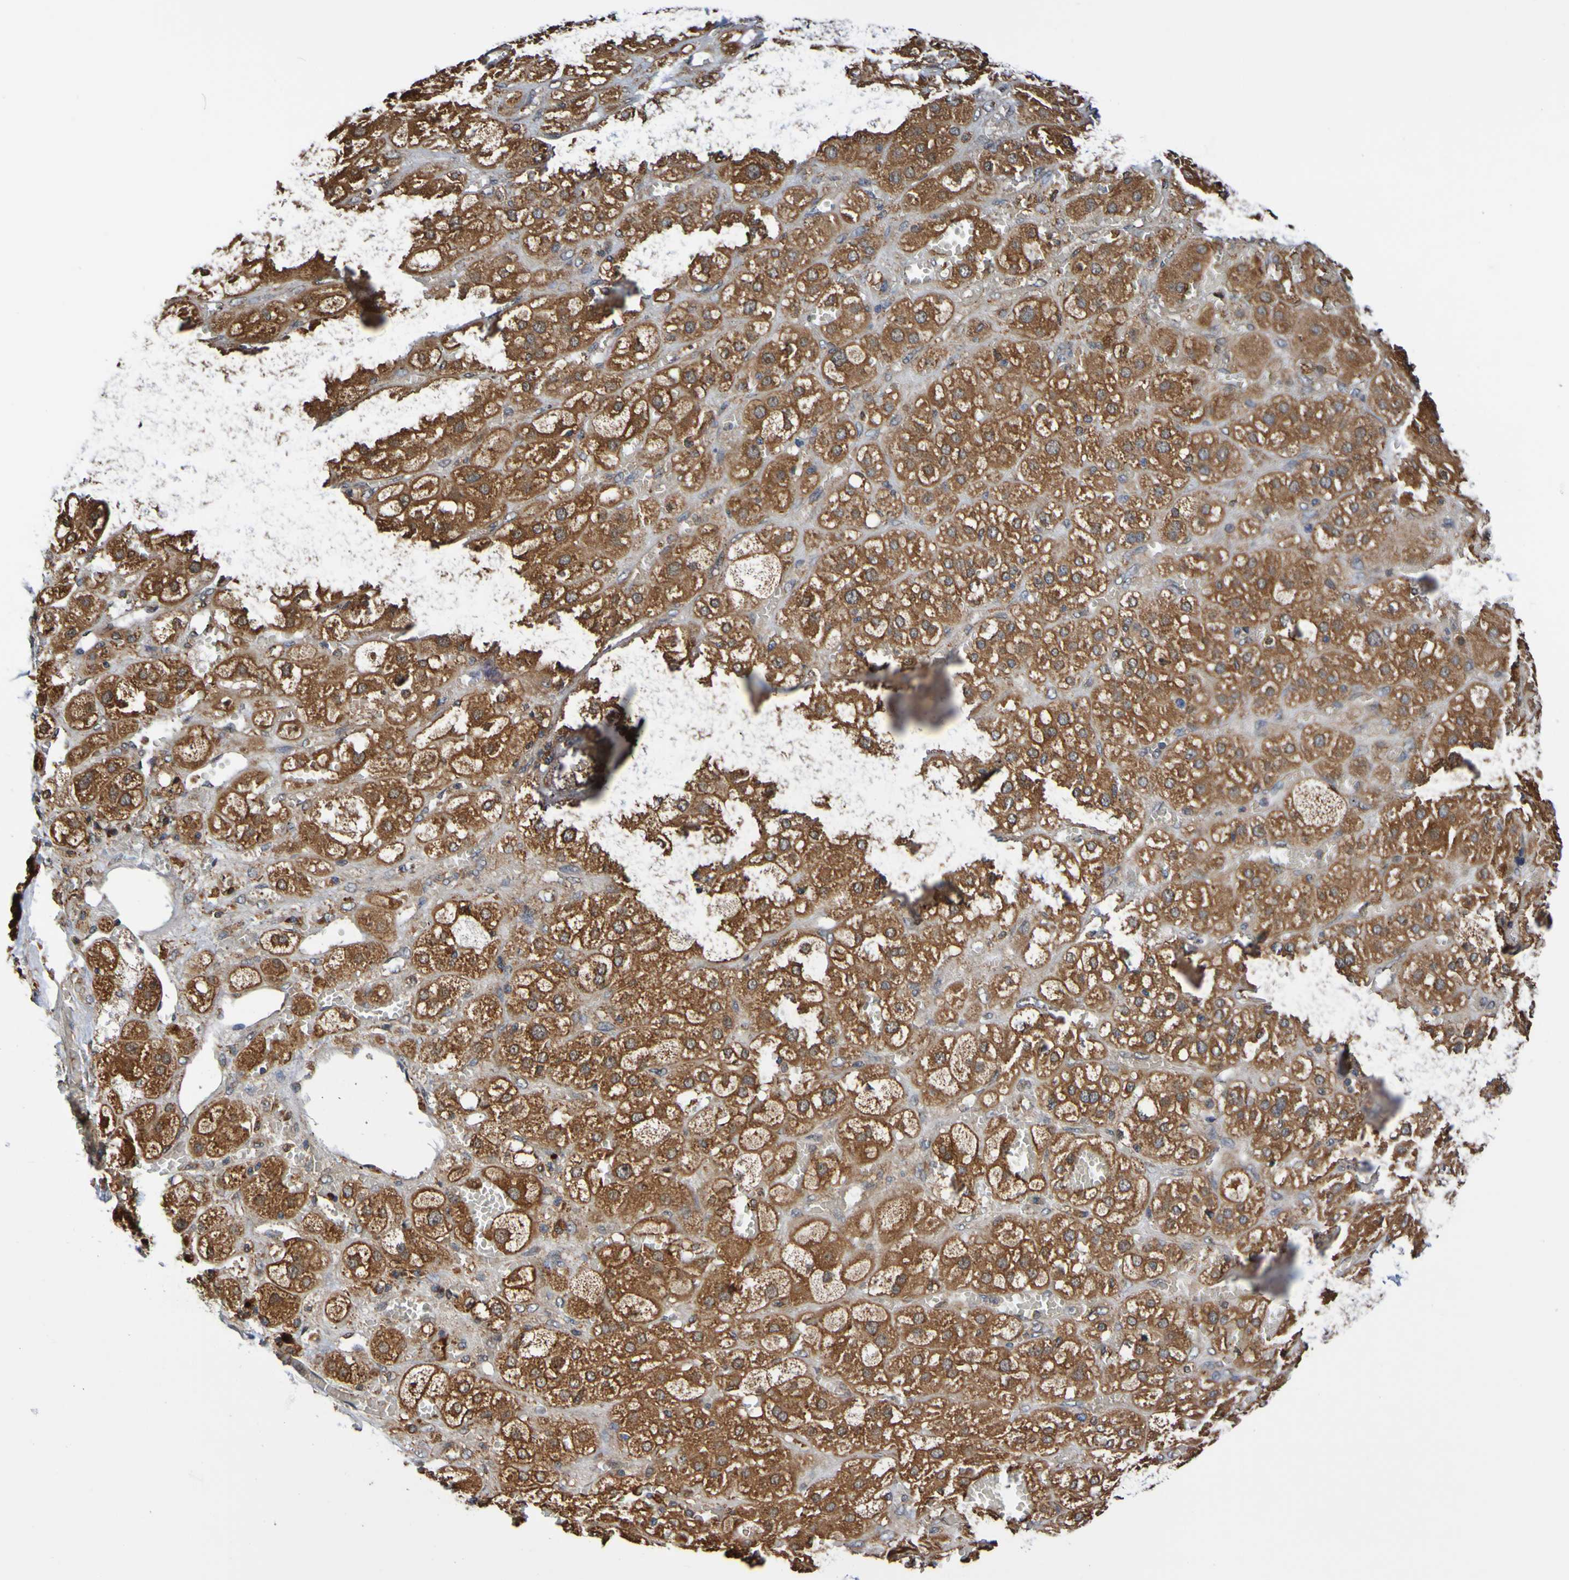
{"staining": {"intensity": "strong", "quantity": ">75%", "location": "cytoplasmic/membranous"}, "tissue": "adrenal gland", "cell_type": "Glandular cells", "image_type": "normal", "snomed": [{"axis": "morphology", "description": "Normal tissue, NOS"}, {"axis": "topography", "description": "Adrenal gland"}], "caption": "Human adrenal gland stained for a protein (brown) shows strong cytoplasmic/membranous positive expression in approximately >75% of glandular cells.", "gene": "AXIN1", "patient": {"sex": "female", "age": 47}}